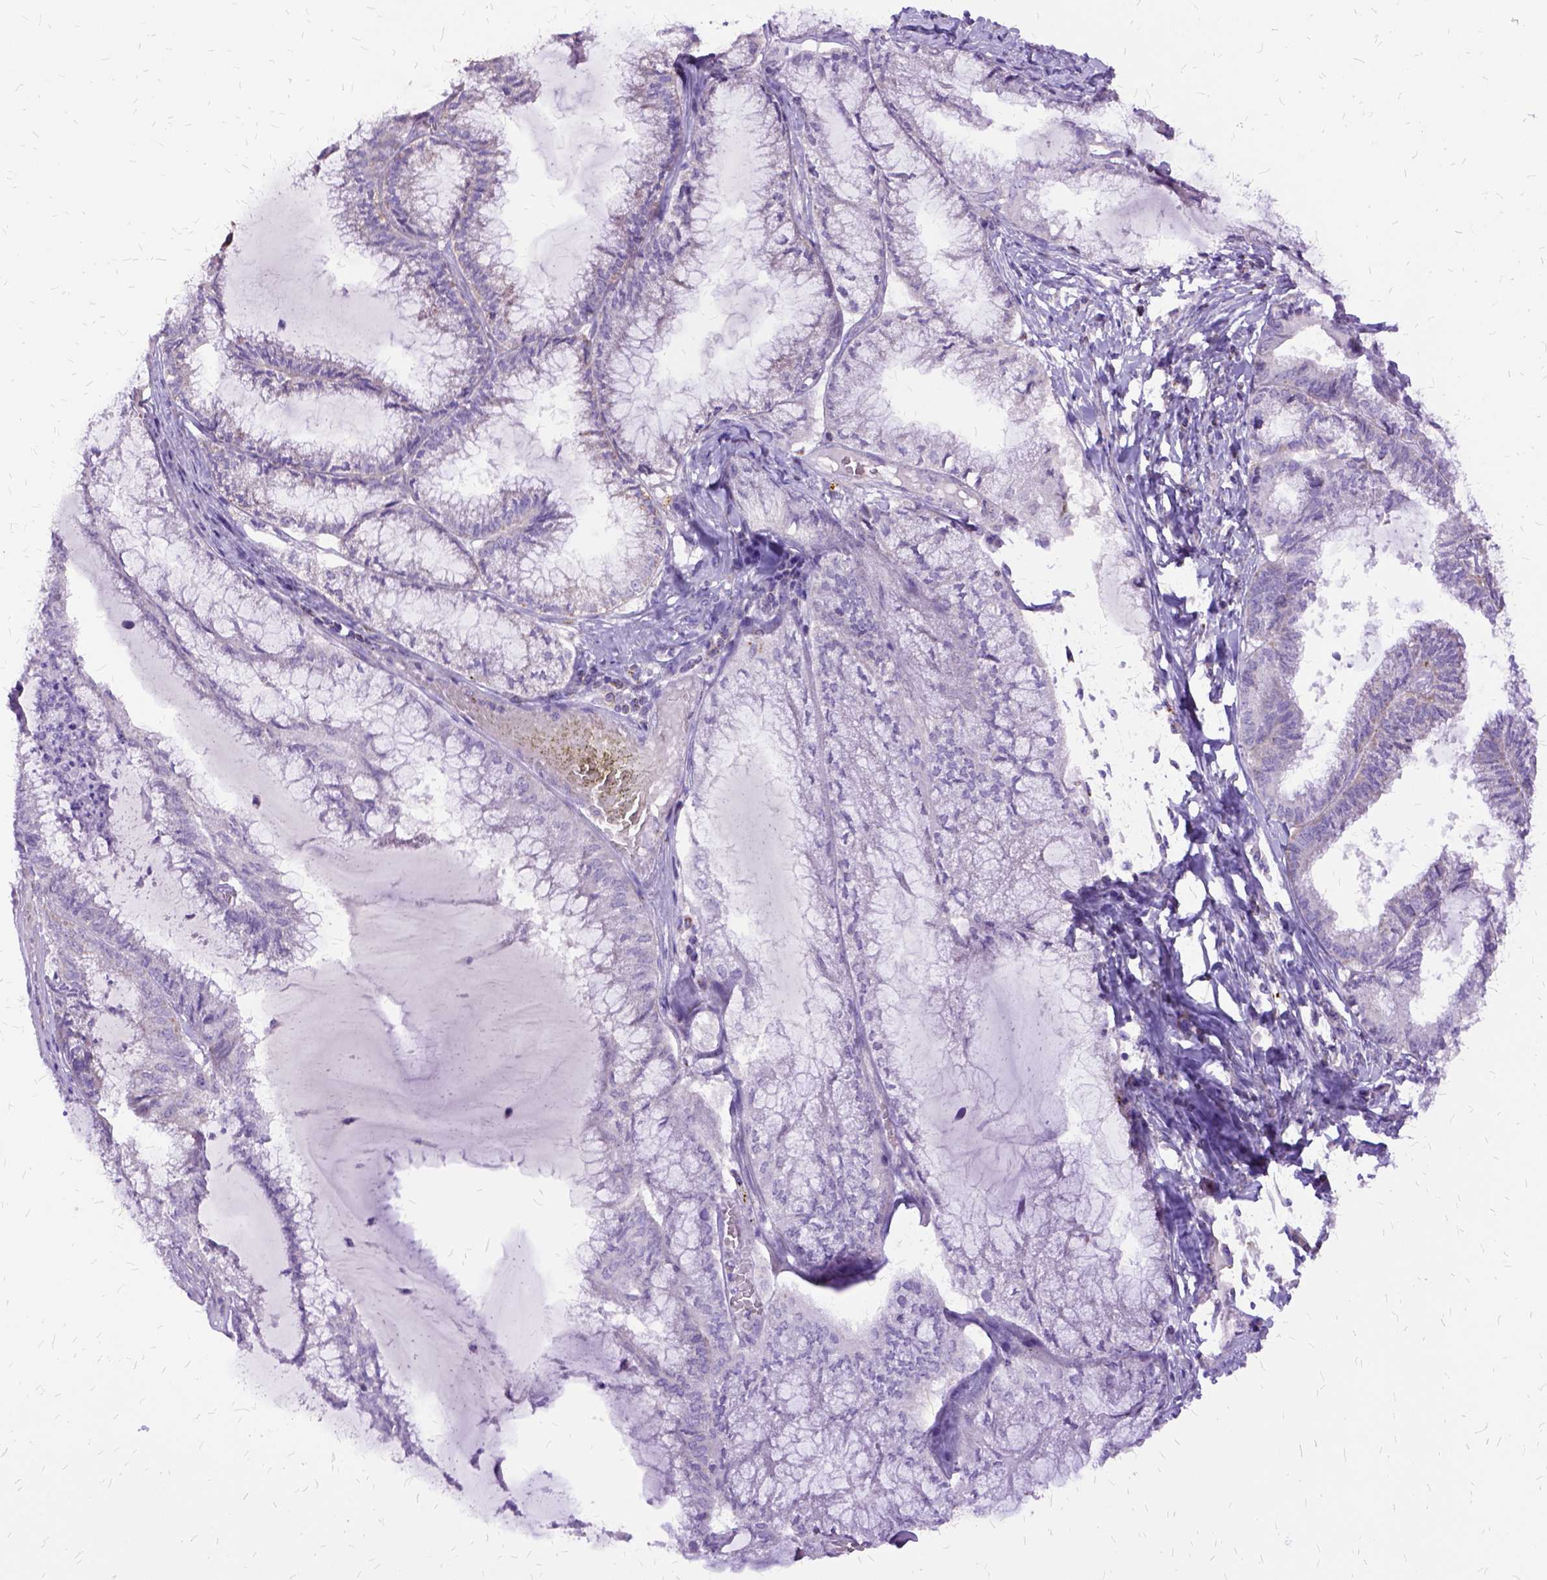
{"staining": {"intensity": "negative", "quantity": "none", "location": "none"}, "tissue": "endometrial cancer", "cell_type": "Tumor cells", "image_type": "cancer", "snomed": [{"axis": "morphology", "description": "Carcinoma, NOS"}, {"axis": "topography", "description": "Endometrium"}], "caption": "A high-resolution micrograph shows immunohistochemistry (IHC) staining of endometrial carcinoma, which exhibits no significant positivity in tumor cells.", "gene": "OXCT1", "patient": {"sex": "female", "age": 62}}